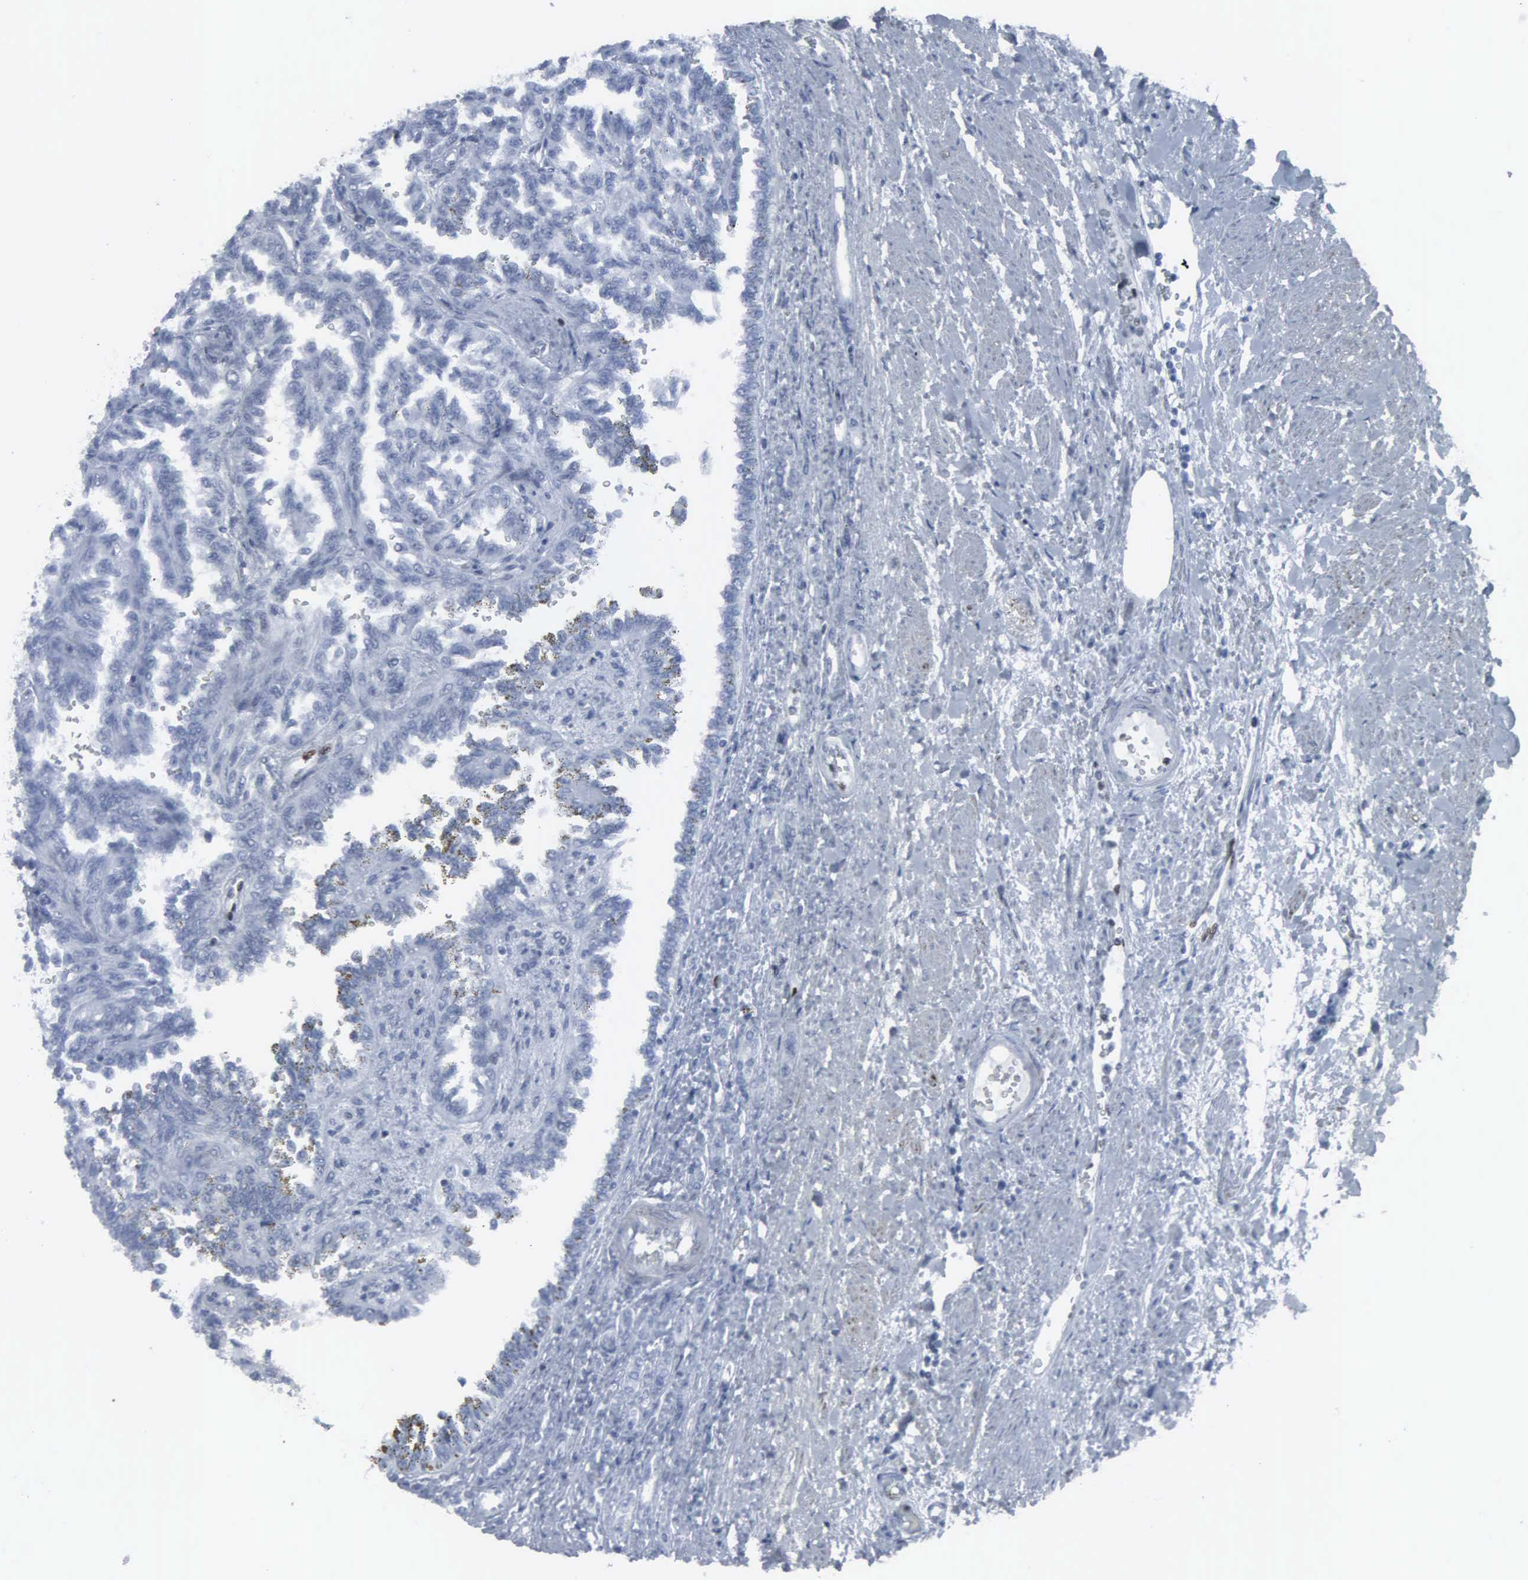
{"staining": {"intensity": "negative", "quantity": "none", "location": "none"}, "tissue": "renal cancer", "cell_type": "Tumor cells", "image_type": "cancer", "snomed": [{"axis": "morphology", "description": "Inflammation, NOS"}, {"axis": "morphology", "description": "Adenocarcinoma, NOS"}, {"axis": "topography", "description": "Kidney"}], "caption": "A high-resolution image shows immunohistochemistry (IHC) staining of renal adenocarcinoma, which displays no significant expression in tumor cells.", "gene": "CCND3", "patient": {"sex": "male", "age": 68}}